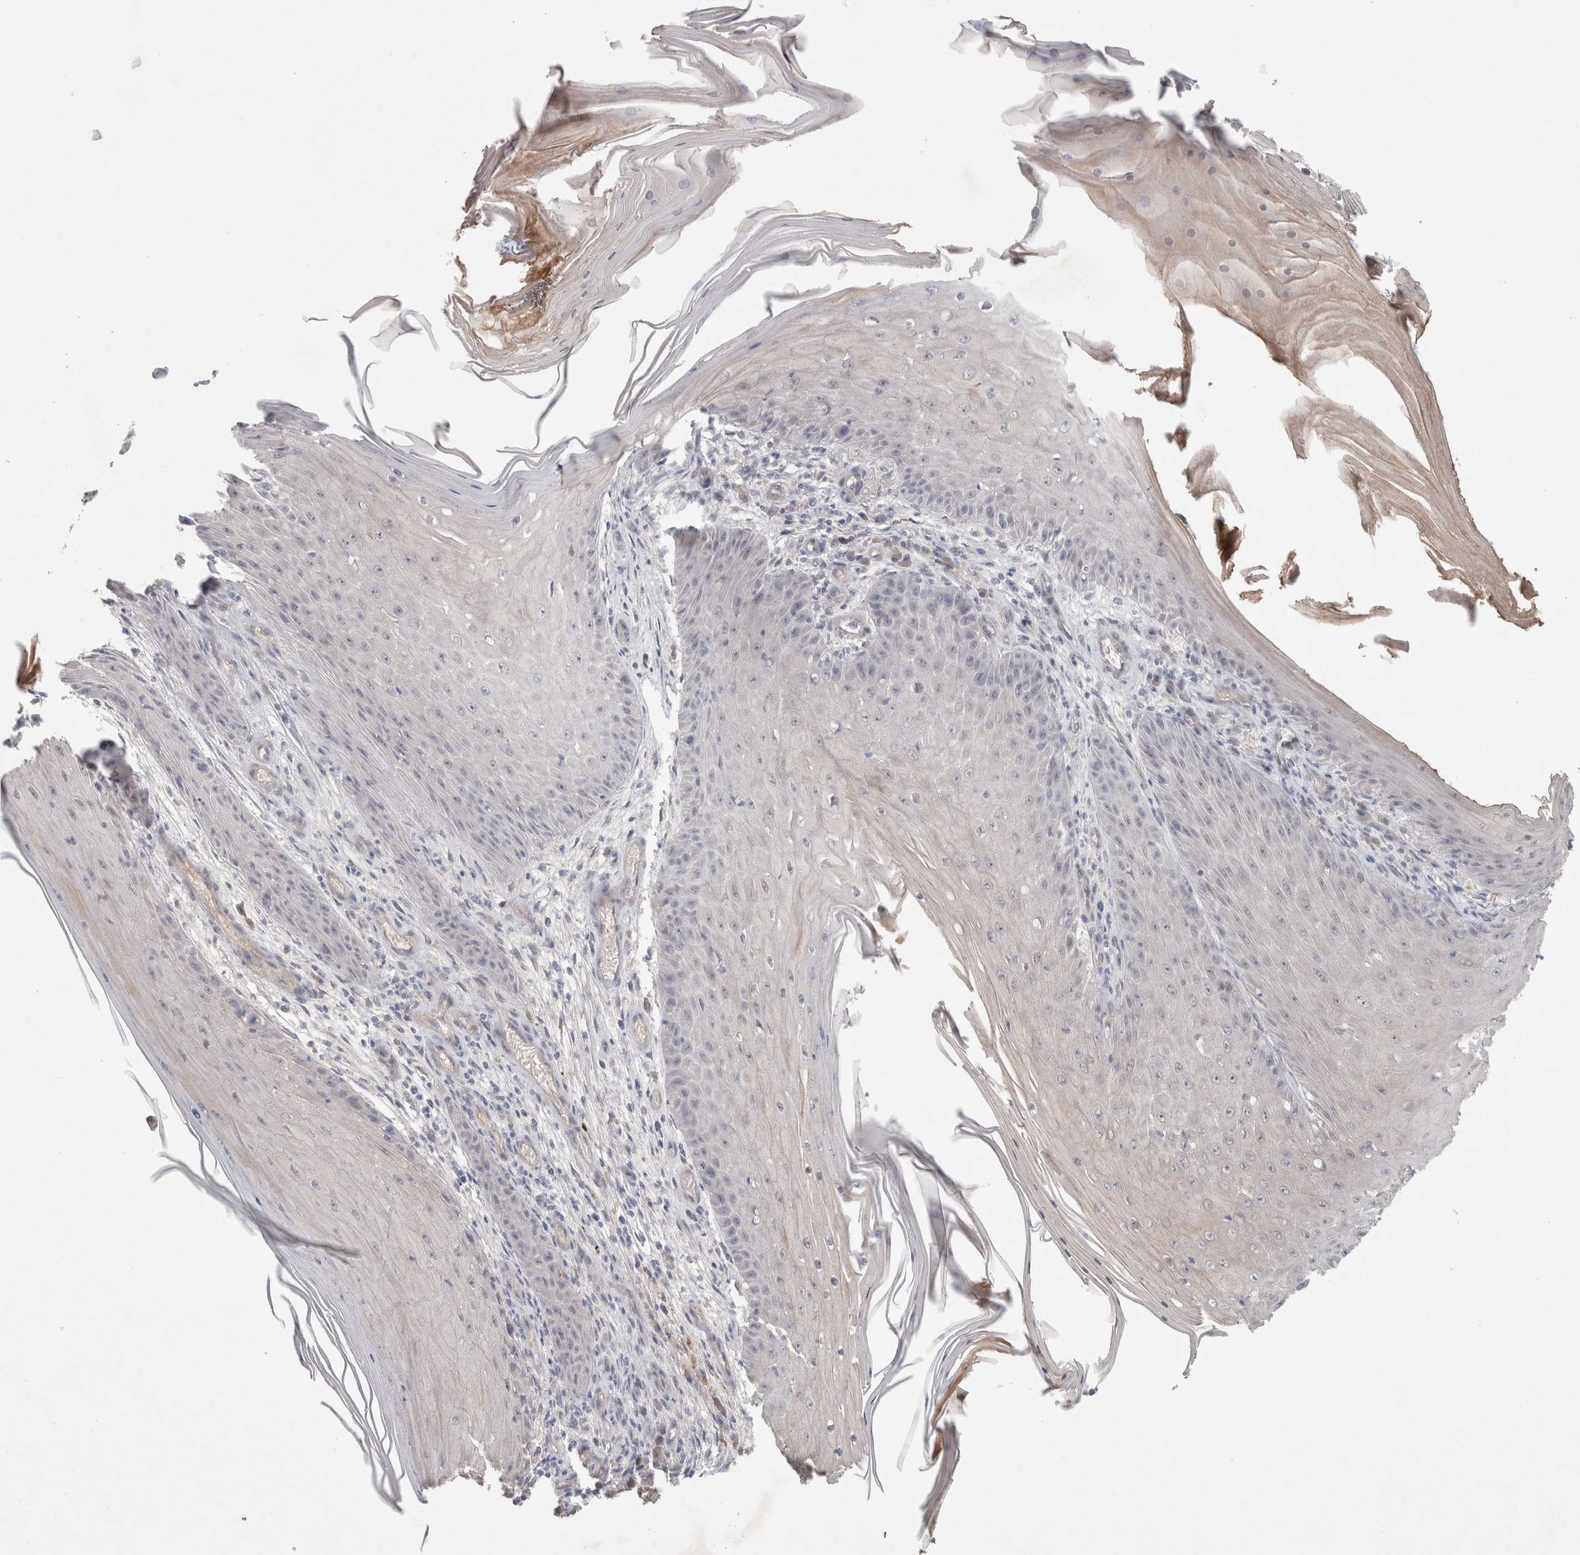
{"staining": {"intensity": "negative", "quantity": "none", "location": "none"}, "tissue": "skin cancer", "cell_type": "Tumor cells", "image_type": "cancer", "snomed": [{"axis": "morphology", "description": "Squamous cell carcinoma, NOS"}, {"axis": "topography", "description": "Skin"}], "caption": "Immunohistochemistry of human skin cancer (squamous cell carcinoma) shows no staining in tumor cells.", "gene": "RASAL2", "patient": {"sex": "female", "age": 73}}